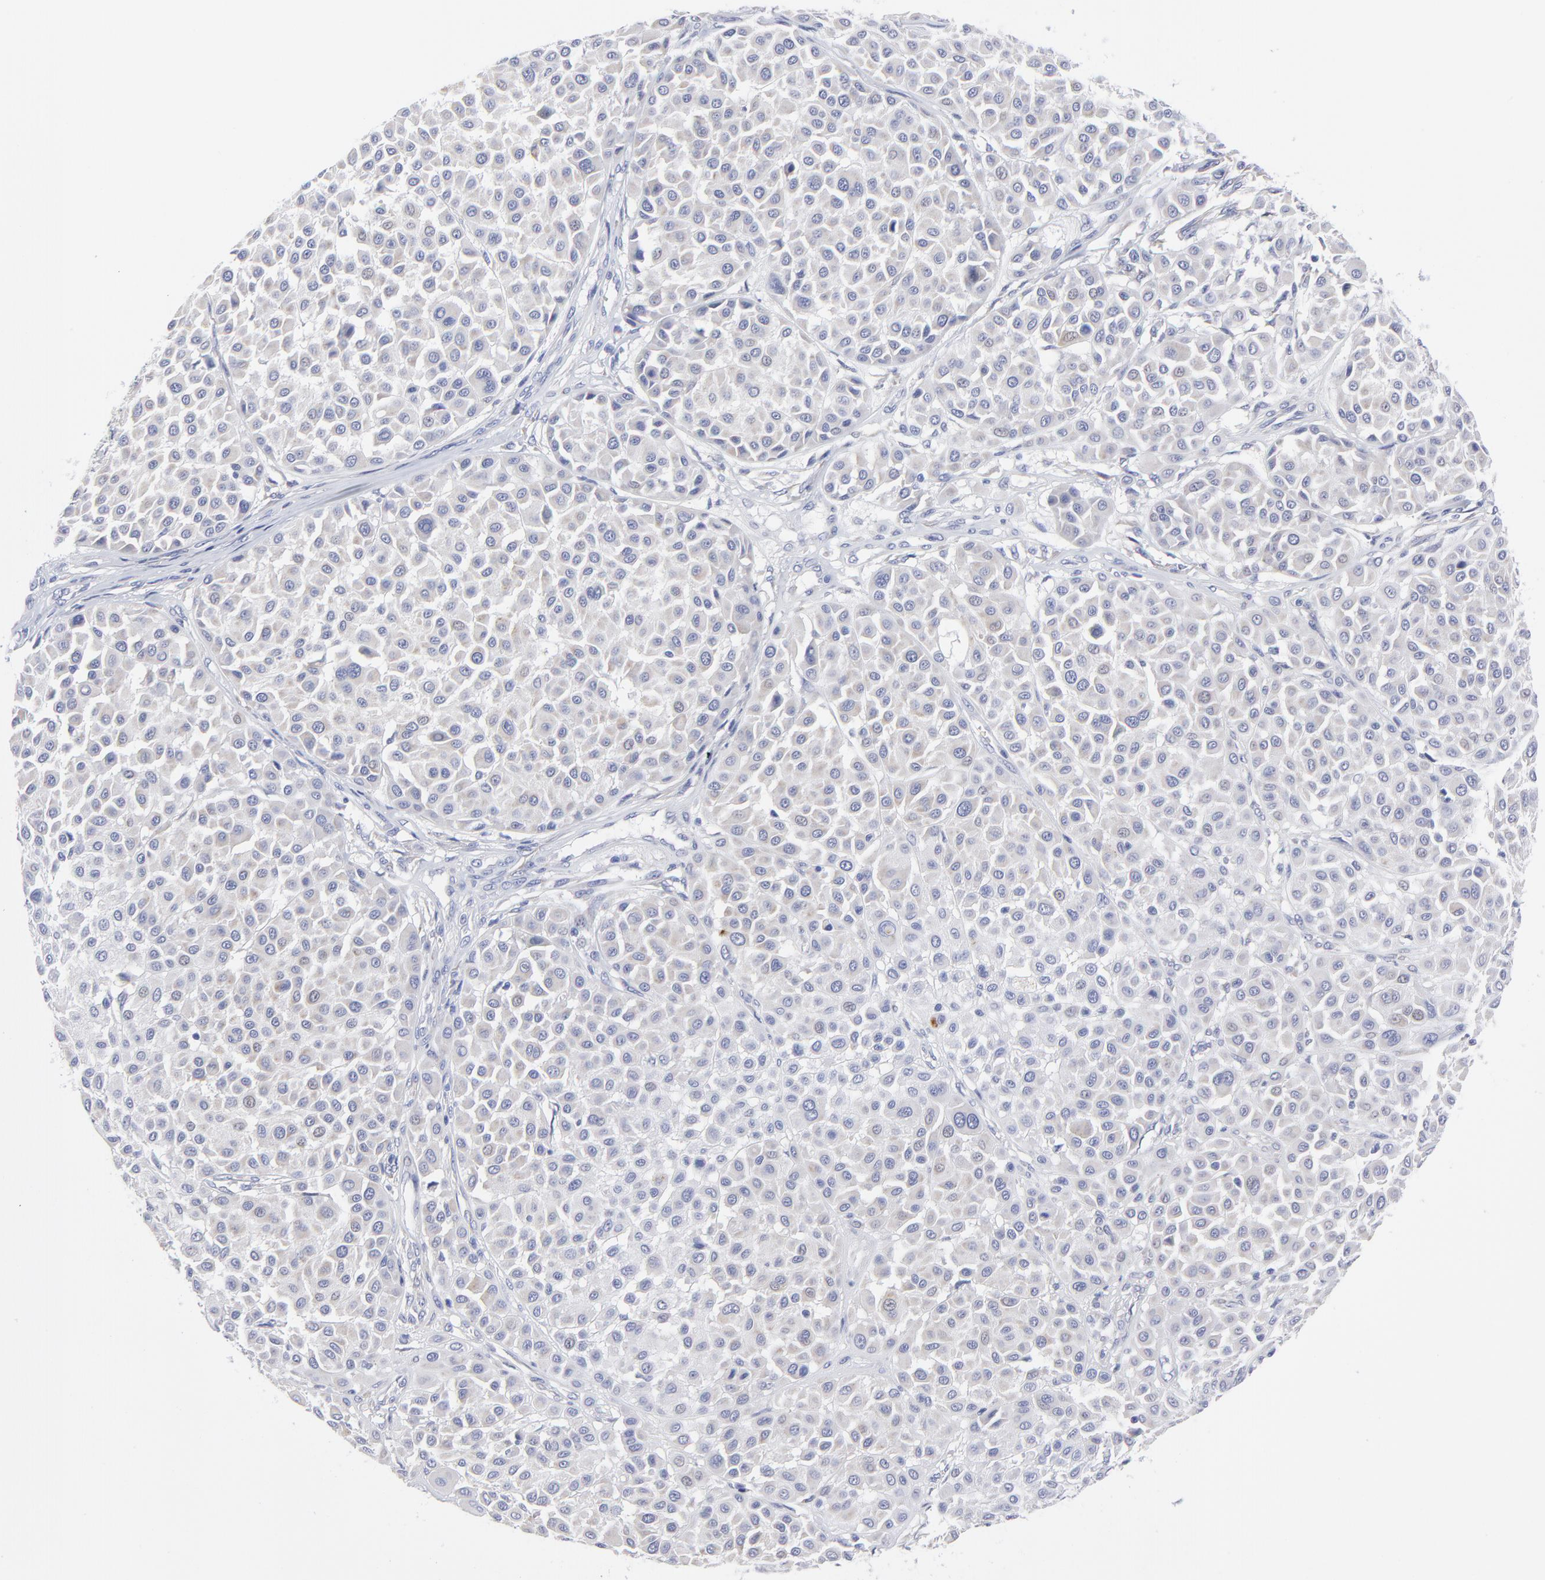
{"staining": {"intensity": "negative", "quantity": "none", "location": "none"}, "tissue": "melanoma", "cell_type": "Tumor cells", "image_type": "cancer", "snomed": [{"axis": "morphology", "description": "Malignant melanoma, Metastatic site"}, {"axis": "topography", "description": "Soft tissue"}], "caption": "DAB immunohistochemical staining of malignant melanoma (metastatic site) demonstrates no significant positivity in tumor cells.", "gene": "DUSP9", "patient": {"sex": "male", "age": 41}}